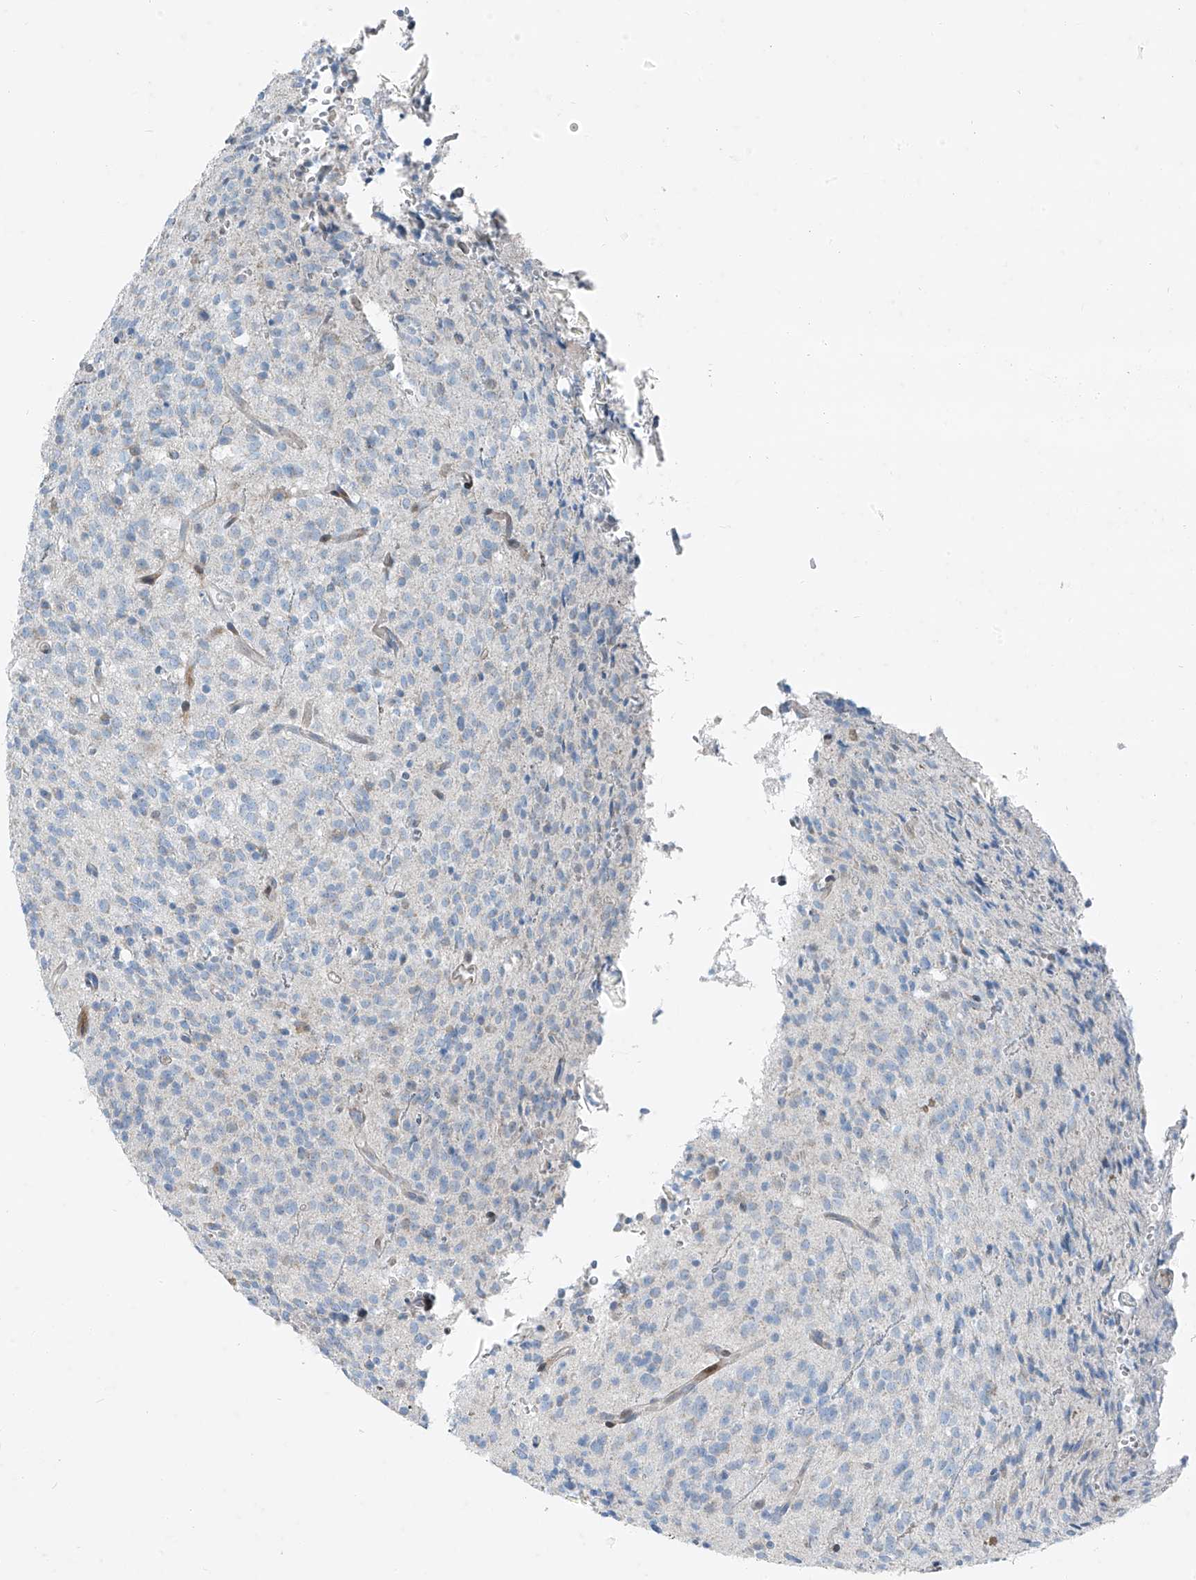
{"staining": {"intensity": "negative", "quantity": "none", "location": "none"}, "tissue": "glioma", "cell_type": "Tumor cells", "image_type": "cancer", "snomed": [{"axis": "morphology", "description": "Glioma, malignant, High grade"}, {"axis": "topography", "description": "Brain"}], "caption": "Tumor cells are negative for brown protein staining in malignant glioma (high-grade).", "gene": "PPCS", "patient": {"sex": "male", "age": 34}}